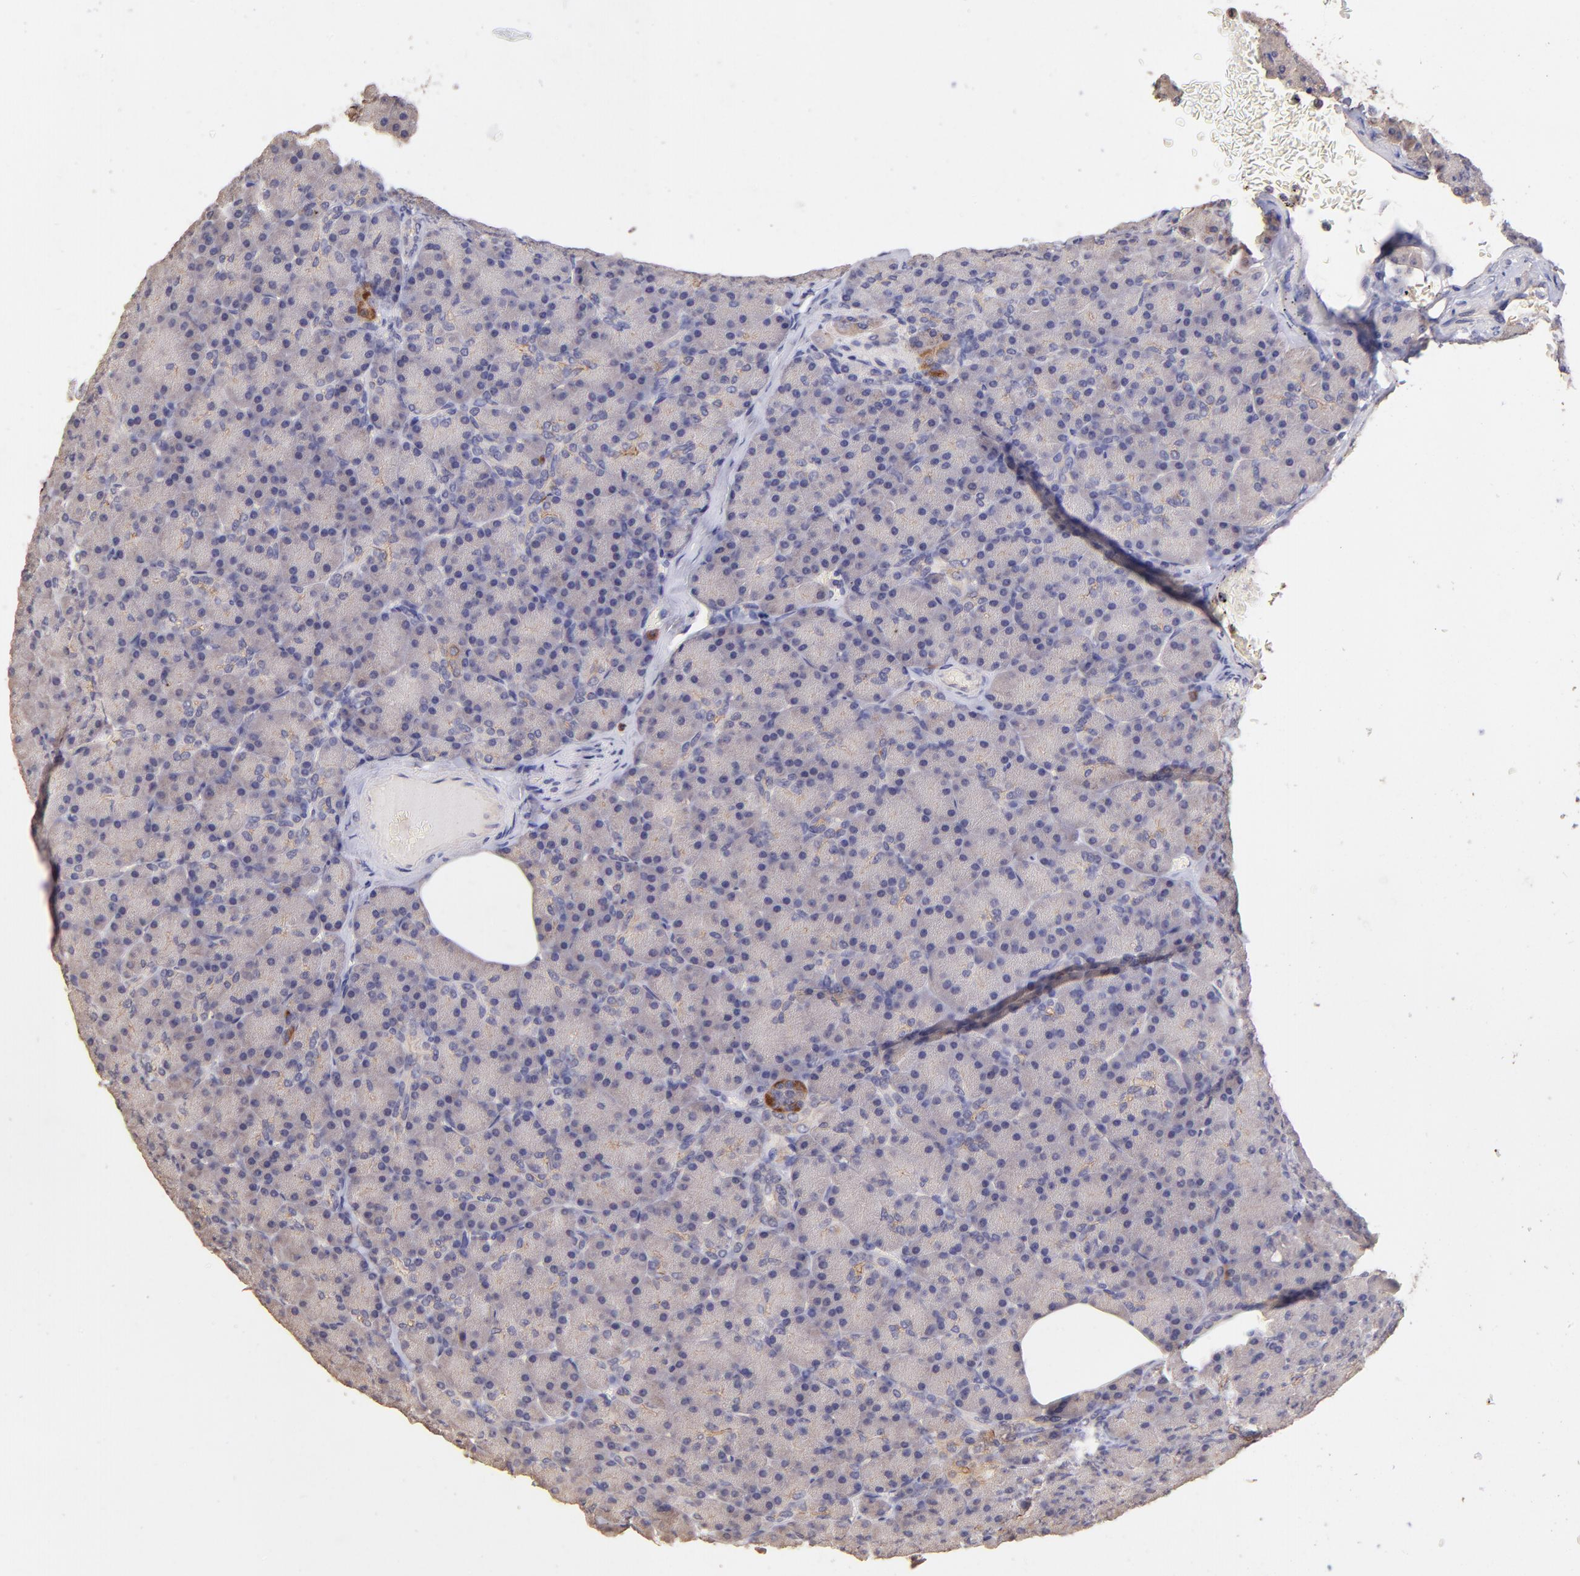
{"staining": {"intensity": "negative", "quantity": "none", "location": "none"}, "tissue": "pancreas", "cell_type": "Exocrine glandular cells", "image_type": "normal", "snomed": [{"axis": "morphology", "description": "Normal tissue, NOS"}, {"axis": "topography", "description": "Pancreas"}], "caption": "Pancreas stained for a protein using immunohistochemistry (IHC) demonstrates no positivity exocrine glandular cells.", "gene": "RNASEL", "patient": {"sex": "female", "age": 43}}